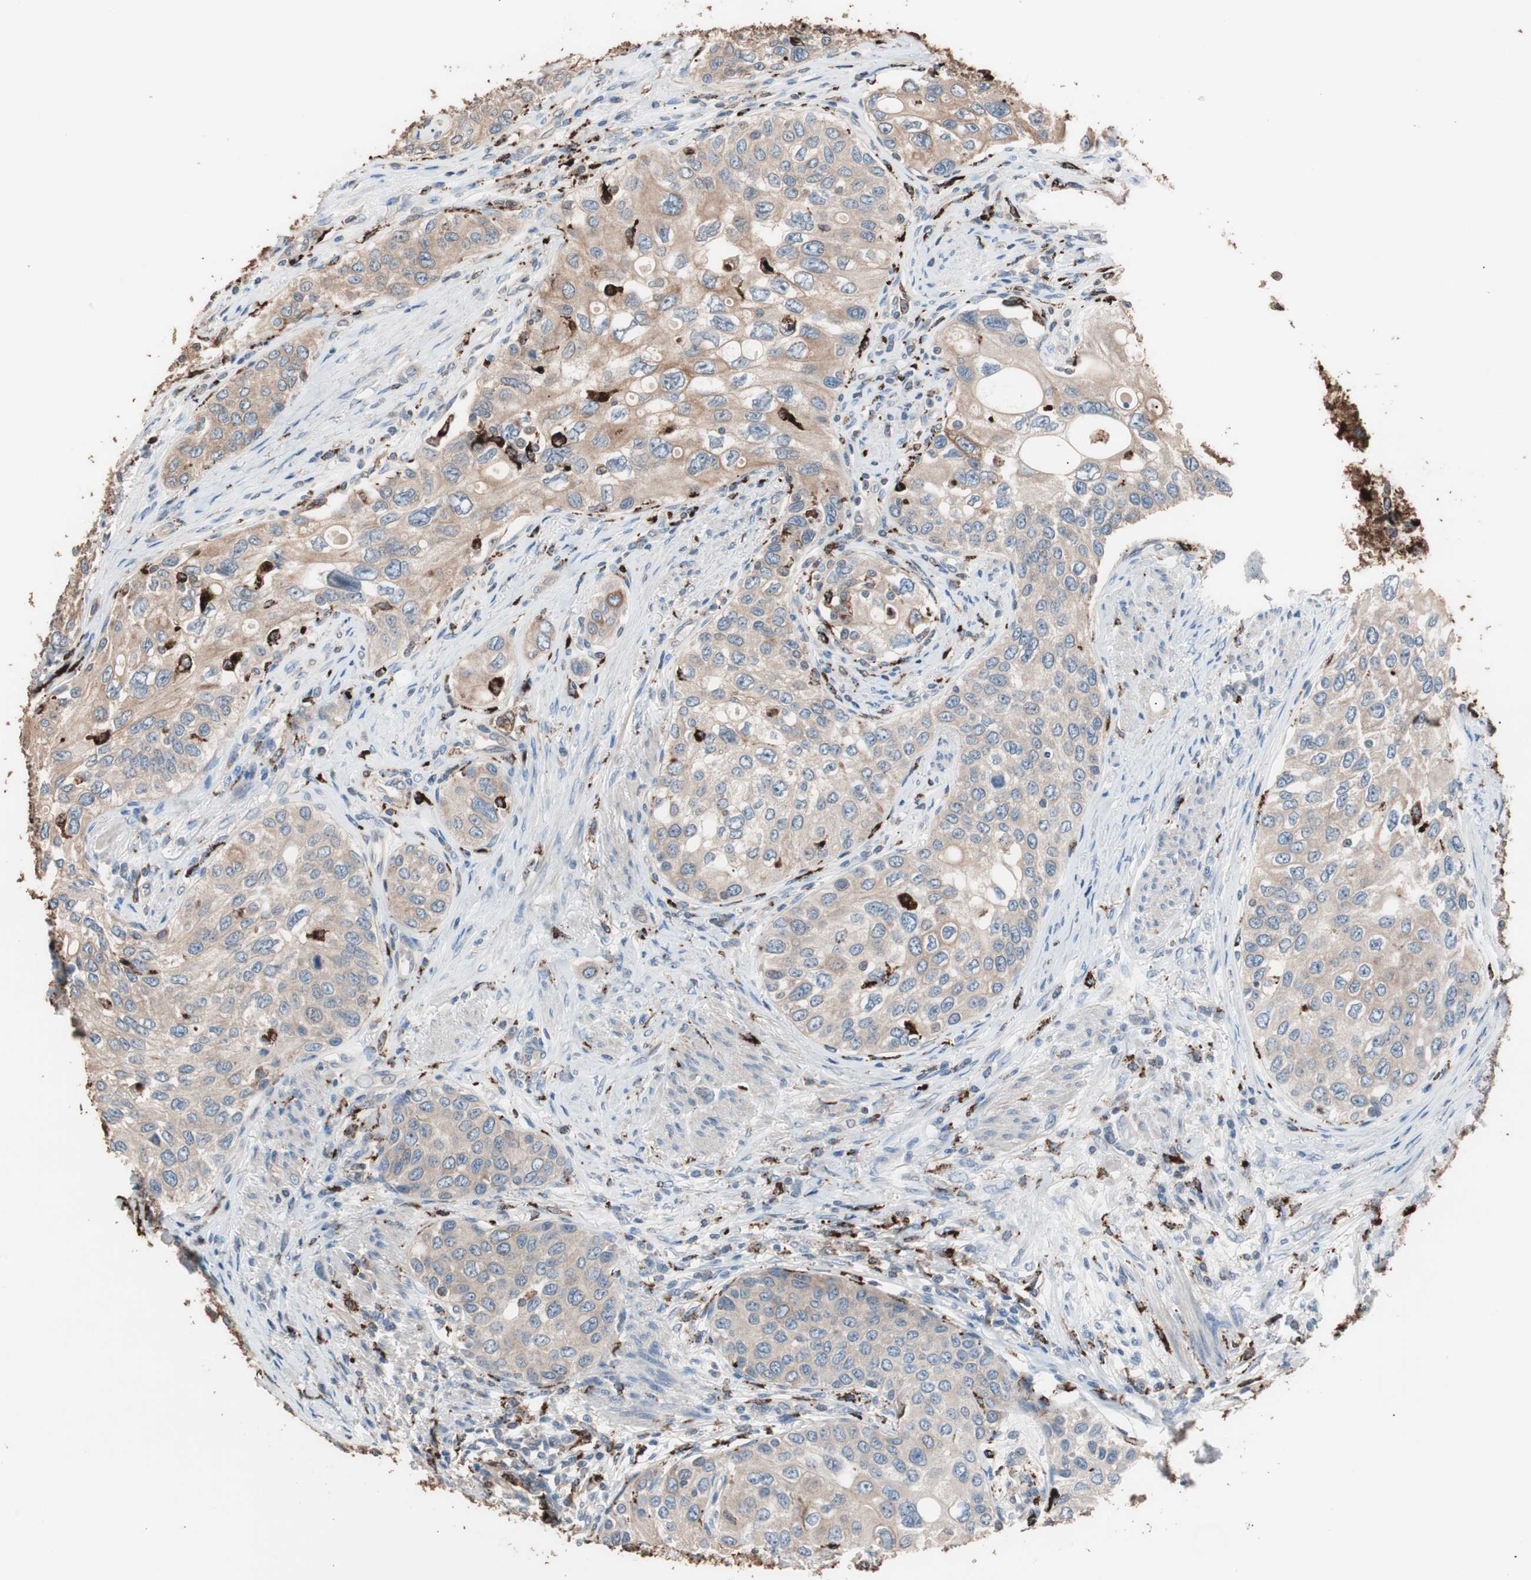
{"staining": {"intensity": "weak", "quantity": "25%-75%", "location": "cytoplasmic/membranous"}, "tissue": "urothelial cancer", "cell_type": "Tumor cells", "image_type": "cancer", "snomed": [{"axis": "morphology", "description": "Urothelial carcinoma, High grade"}, {"axis": "topography", "description": "Urinary bladder"}], "caption": "Urothelial cancer stained with a brown dye reveals weak cytoplasmic/membranous positive expression in approximately 25%-75% of tumor cells.", "gene": "CCT3", "patient": {"sex": "female", "age": 56}}